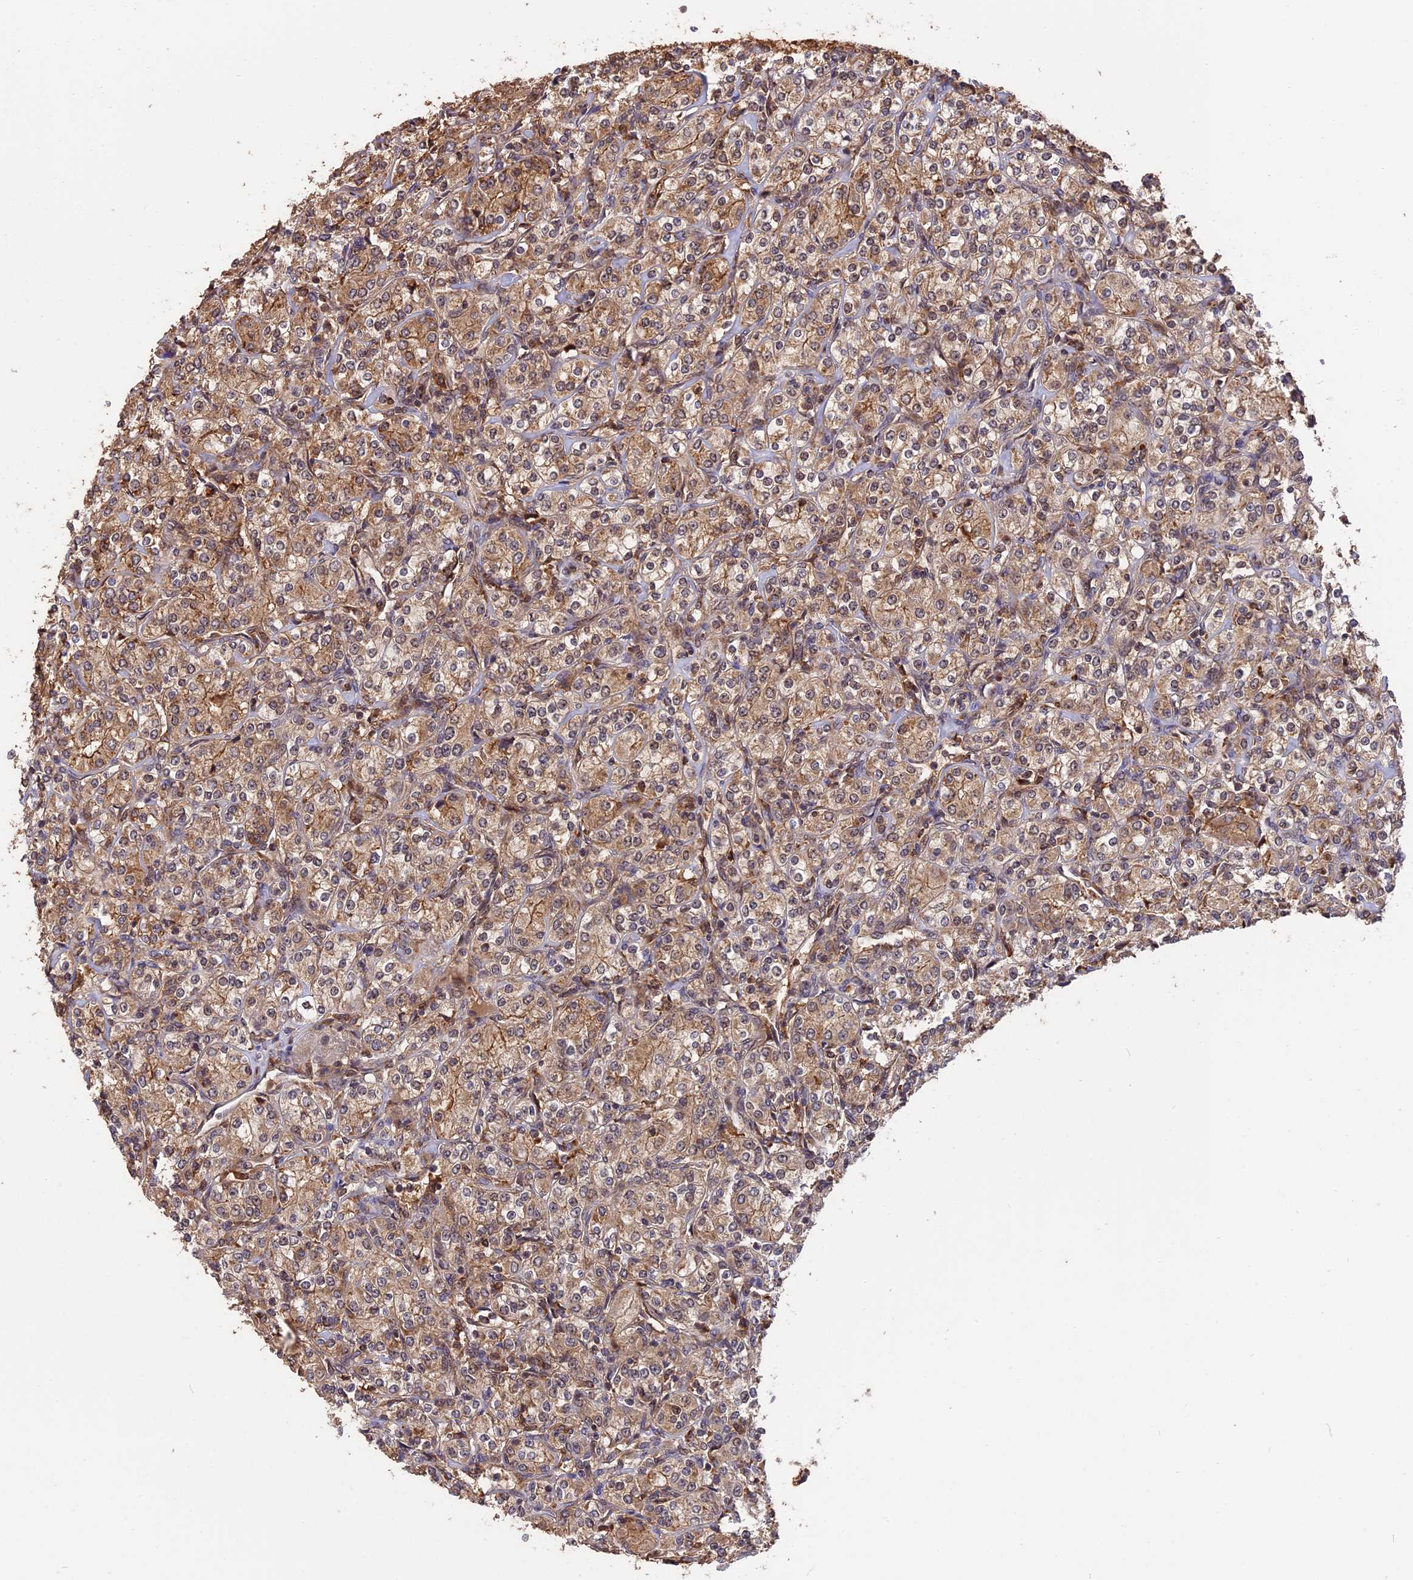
{"staining": {"intensity": "moderate", "quantity": ">75%", "location": "cytoplasmic/membranous"}, "tissue": "renal cancer", "cell_type": "Tumor cells", "image_type": "cancer", "snomed": [{"axis": "morphology", "description": "Adenocarcinoma, NOS"}, {"axis": "topography", "description": "Kidney"}], "caption": "Approximately >75% of tumor cells in renal cancer (adenocarcinoma) demonstrate moderate cytoplasmic/membranous protein positivity as visualized by brown immunohistochemical staining.", "gene": "ESCO1", "patient": {"sex": "male", "age": 77}}